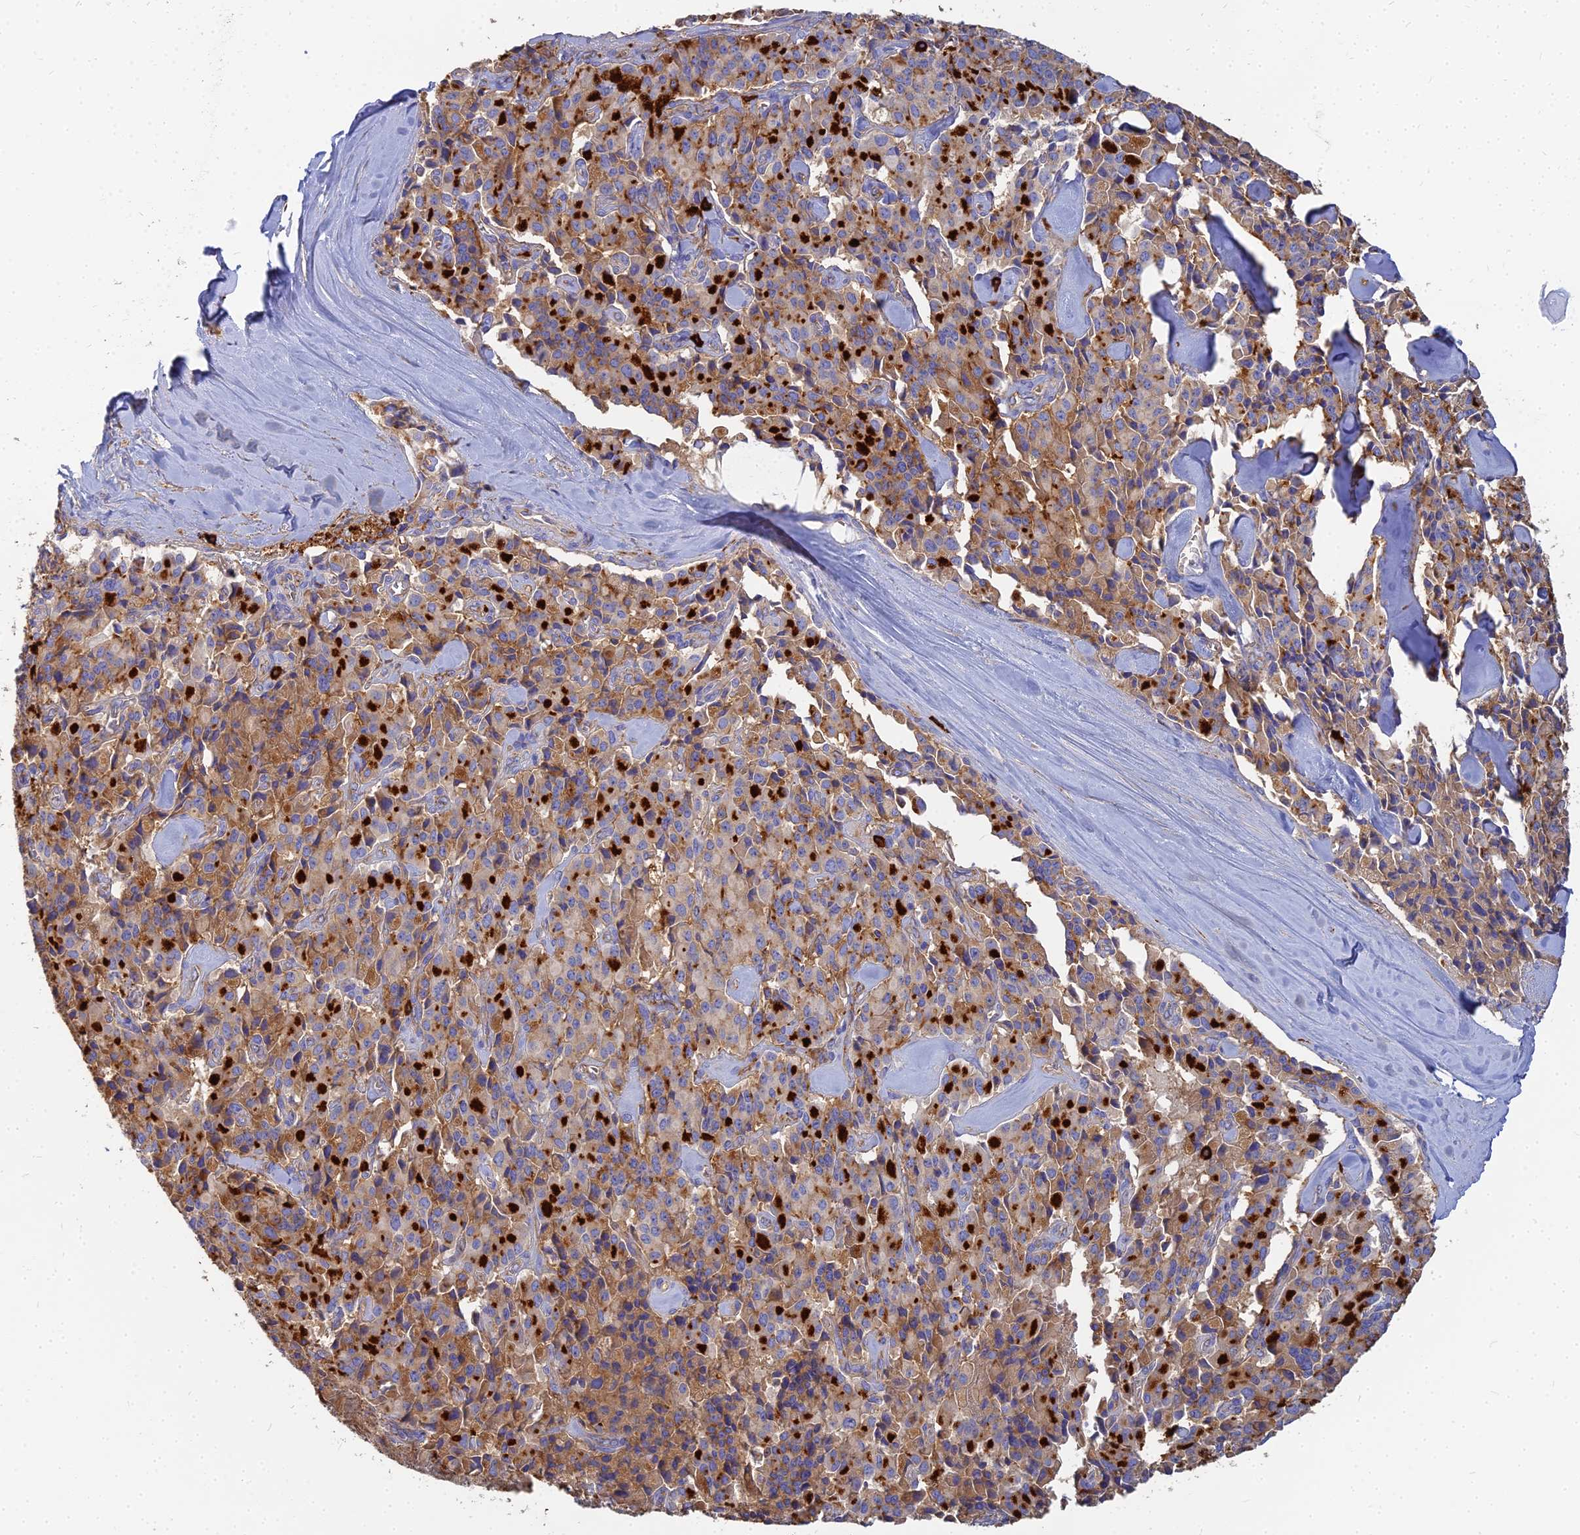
{"staining": {"intensity": "moderate", "quantity": ">75%", "location": "cytoplasmic/membranous"}, "tissue": "pancreatic cancer", "cell_type": "Tumor cells", "image_type": "cancer", "snomed": [{"axis": "morphology", "description": "Adenocarcinoma, NOS"}, {"axis": "topography", "description": "Pancreas"}], "caption": "Pancreatic cancer (adenocarcinoma) stained with a protein marker displays moderate staining in tumor cells.", "gene": "VAT1", "patient": {"sex": "male", "age": 65}}